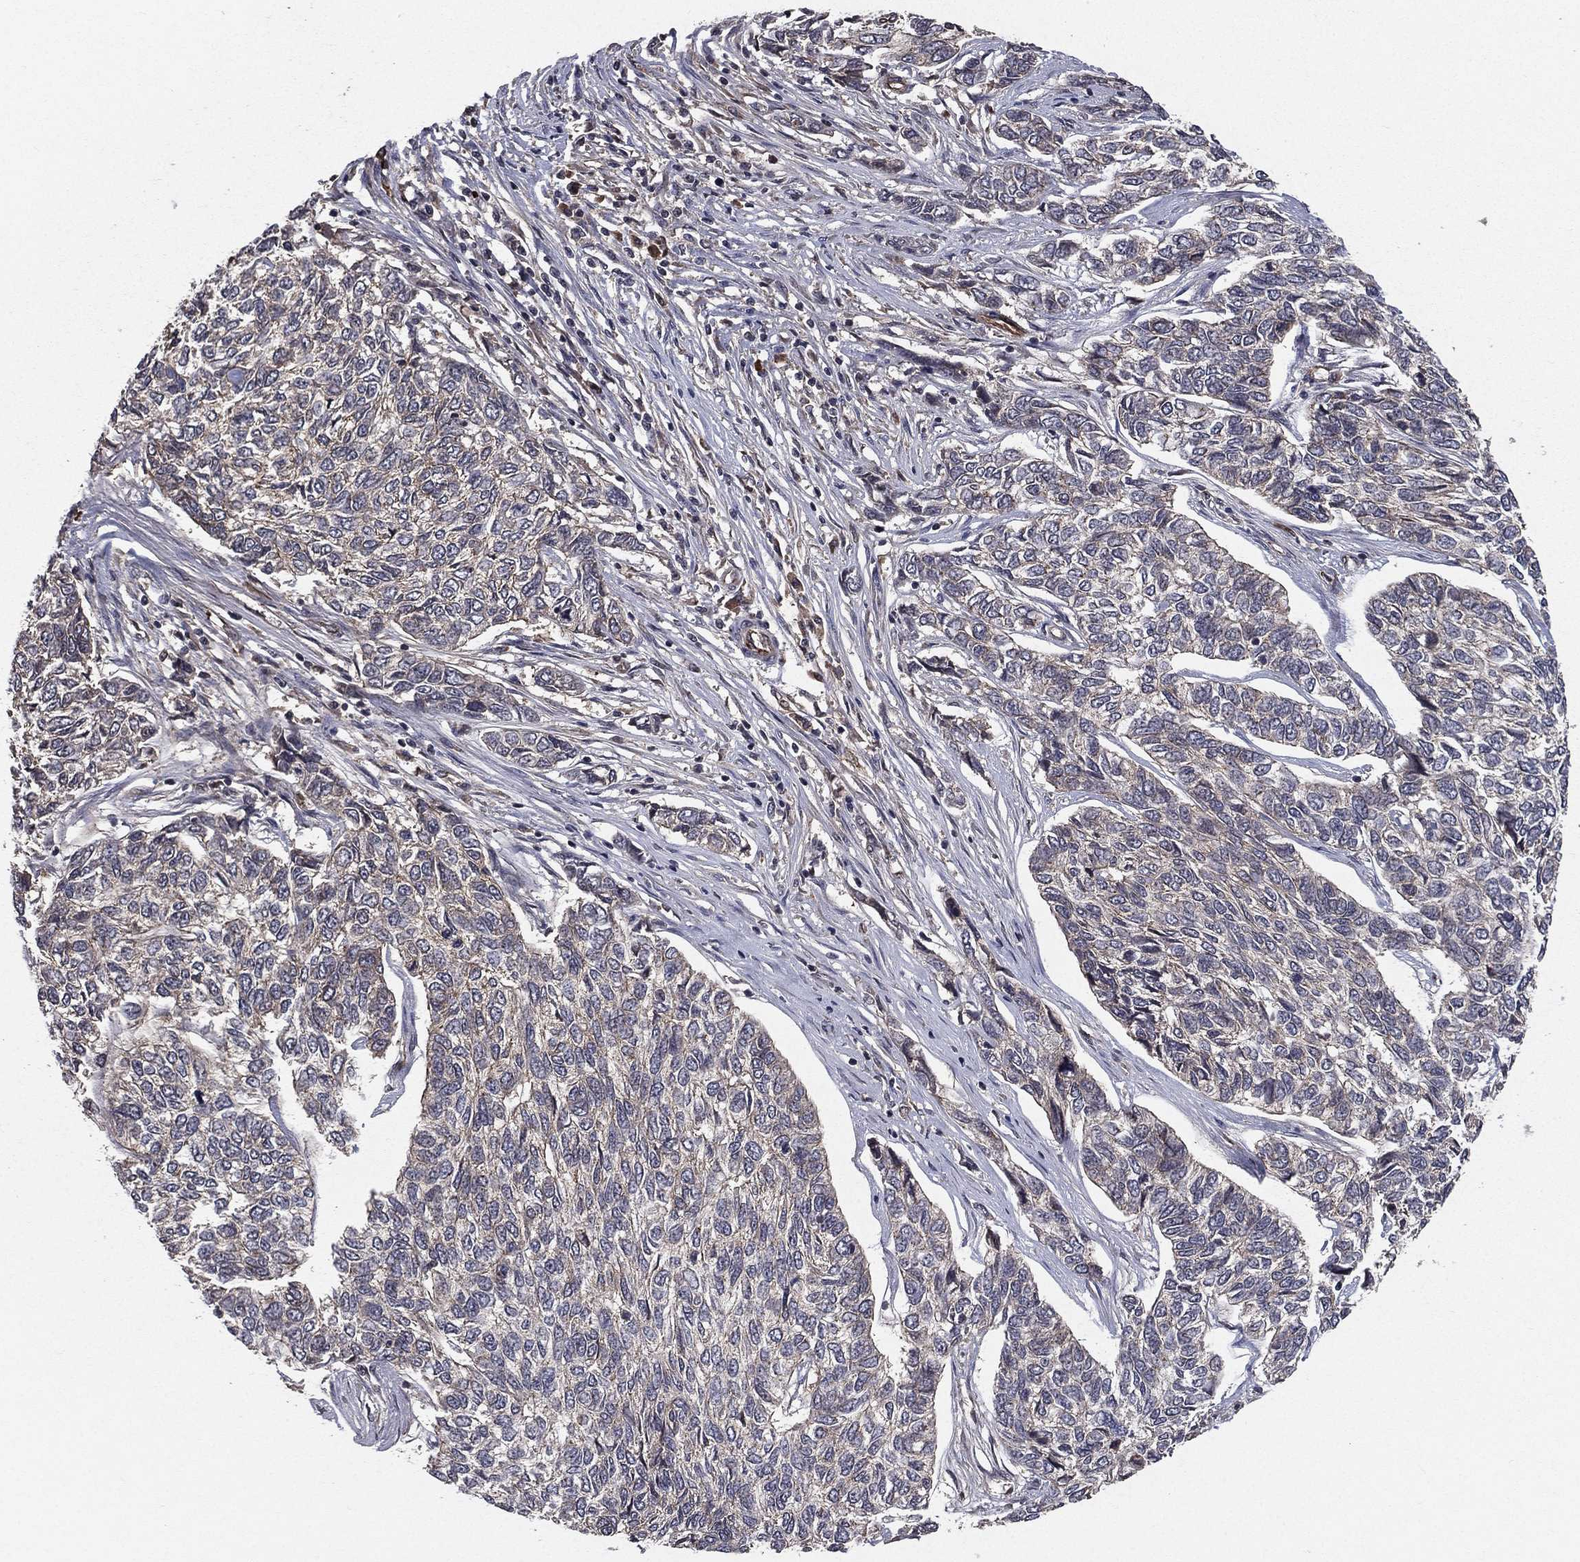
{"staining": {"intensity": "negative", "quantity": "none", "location": "none"}, "tissue": "skin cancer", "cell_type": "Tumor cells", "image_type": "cancer", "snomed": [{"axis": "morphology", "description": "Basal cell carcinoma"}, {"axis": "topography", "description": "Skin"}], "caption": "The immunohistochemistry (IHC) histopathology image has no significant expression in tumor cells of basal cell carcinoma (skin) tissue.", "gene": "CERT1", "patient": {"sex": "female", "age": 65}}